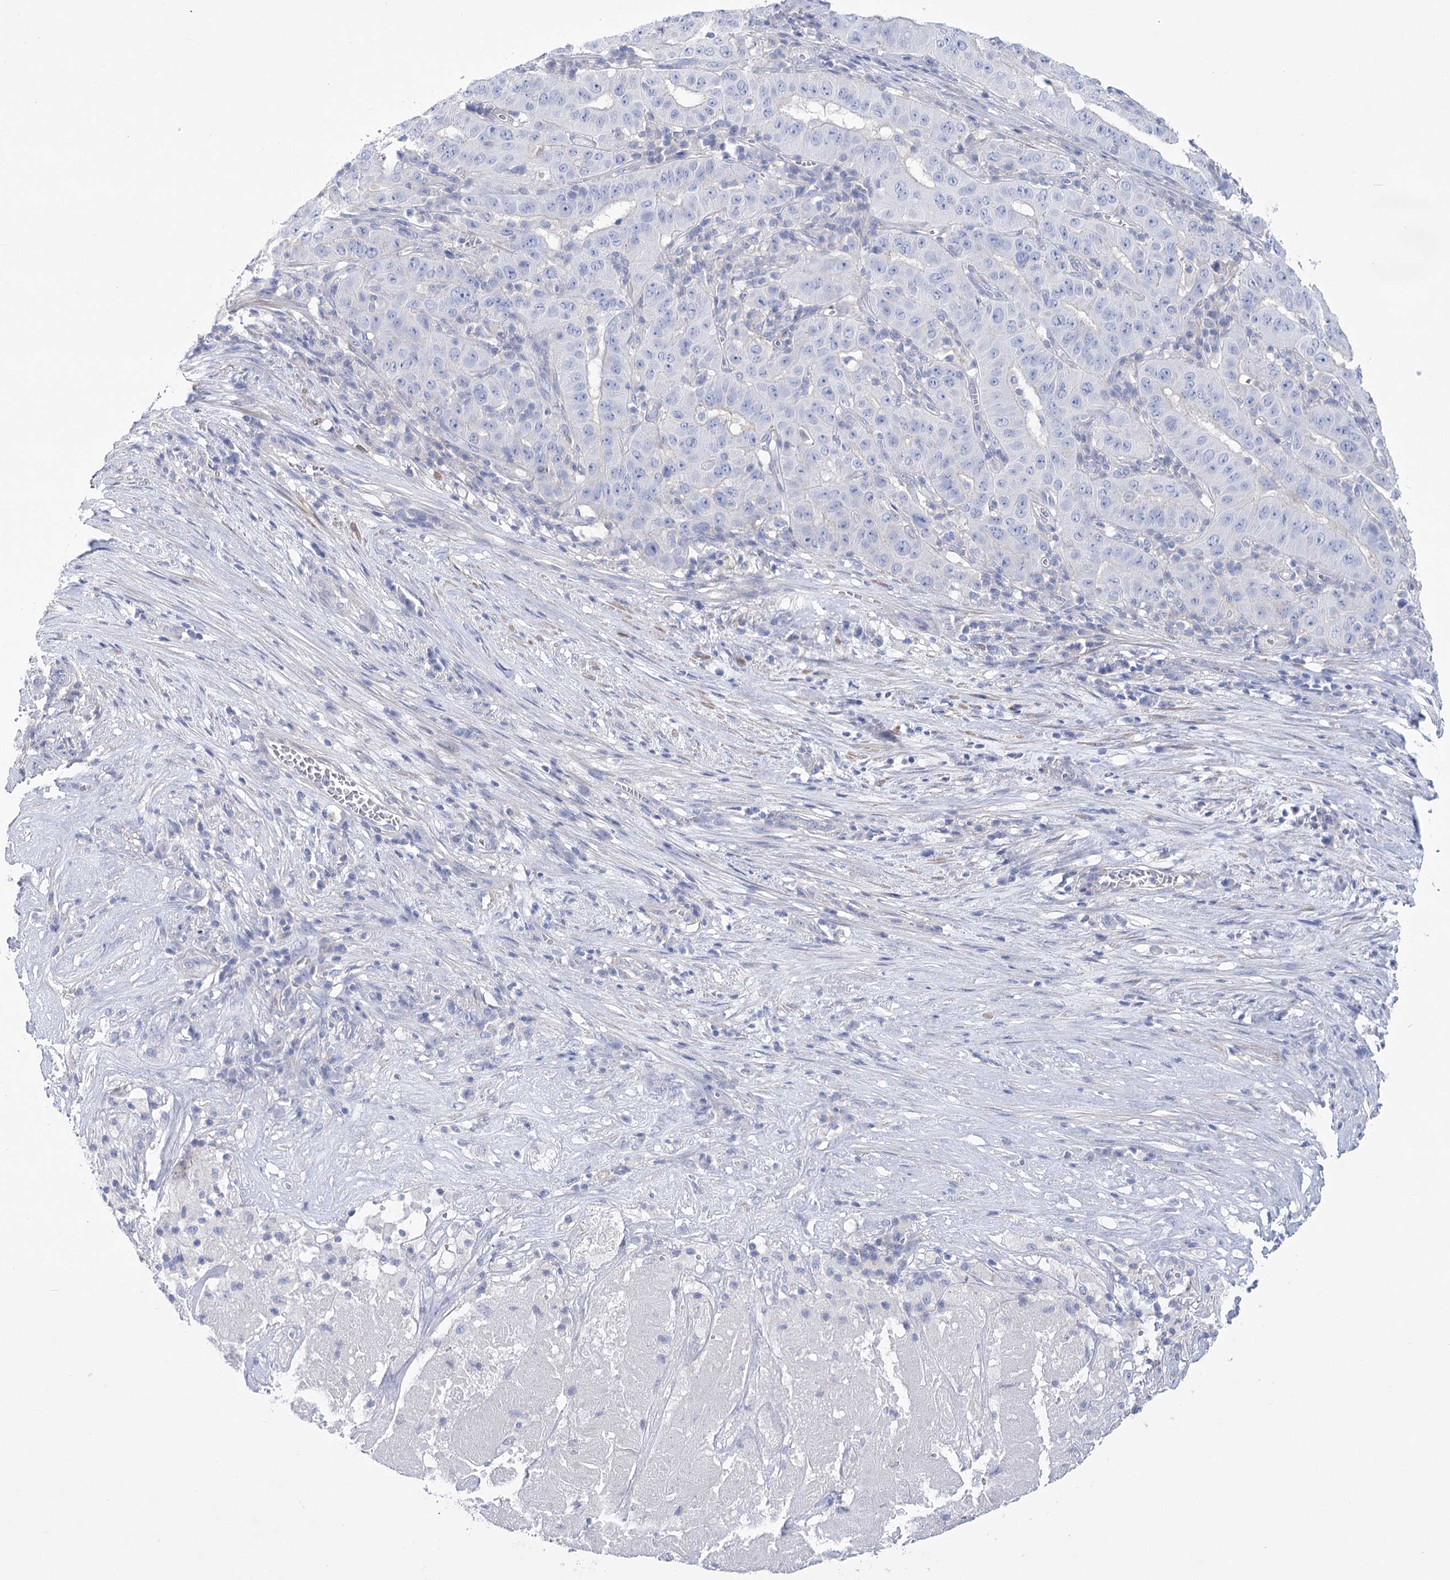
{"staining": {"intensity": "negative", "quantity": "none", "location": "none"}, "tissue": "pancreatic cancer", "cell_type": "Tumor cells", "image_type": "cancer", "snomed": [{"axis": "morphology", "description": "Adenocarcinoma, NOS"}, {"axis": "topography", "description": "Pancreas"}], "caption": "This micrograph is of pancreatic cancer (adenocarcinoma) stained with immunohistochemistry (IHC) to label a protein in brown with the nuclei are counter-stained blue. There is no expression in tumor cells.", "gene": "PCDHA1", "patient": {"sex": "male", "age": 63}}